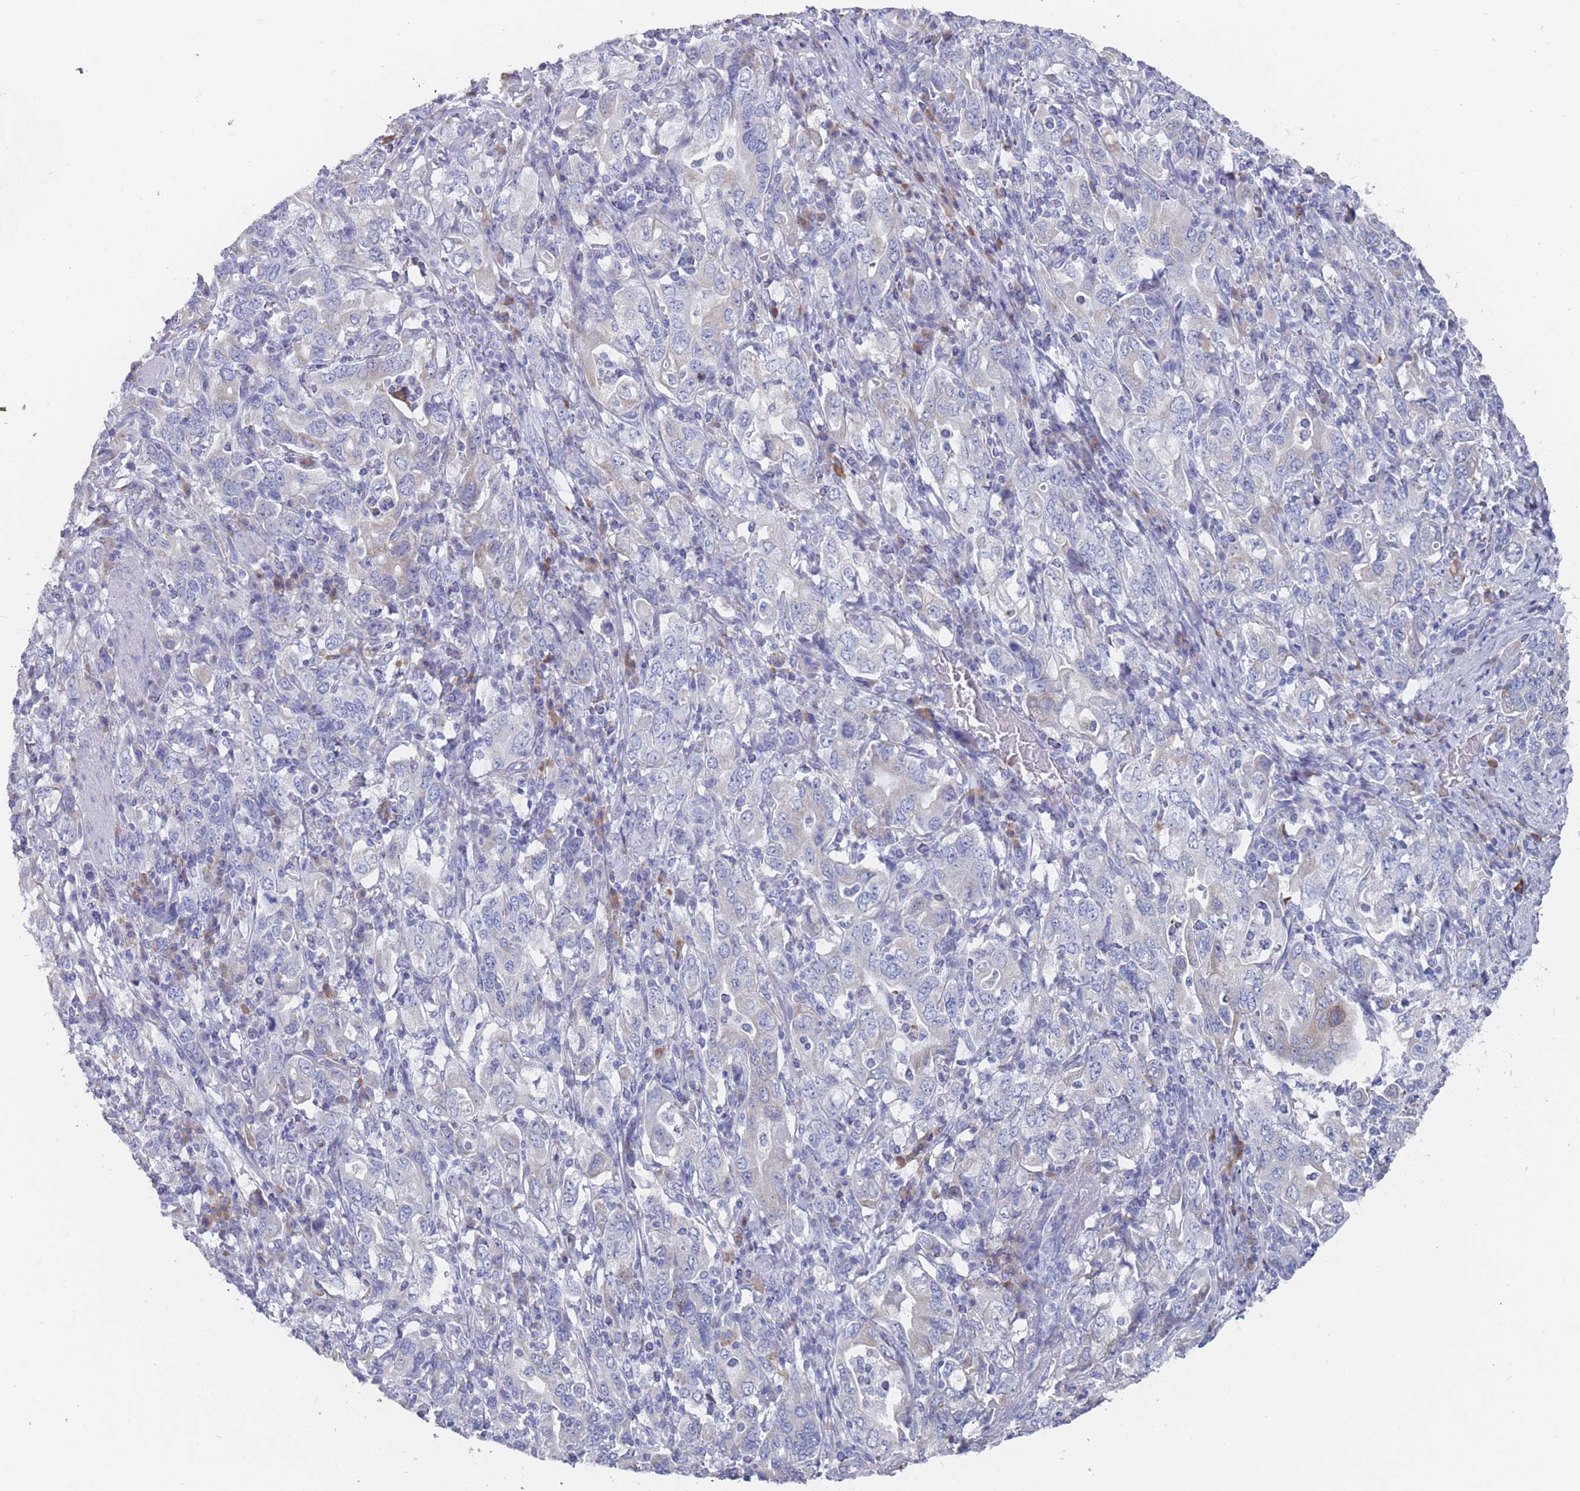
{"staining": {"intensity": "moderate", "quantity": "<25%", "location": "cytoplasmic/membranous"}, "tissue": "stomach cancer", "cell_type": "Tumor cells", "image_type": "cancer", "snomed": [{"axis": "morphology", "description": "Adenocarcinoma, NOS"}, {"axis": "topography", "description": "Stomach, upper"}, {"axis": "topography", "description": "Stomach"}], "caption": "A photomicrograph of human stomach cancer (adenocarcinoma) stained for a protein displays moderate cytoplasmic/membranous brown staining in tumor cells.", "gene": "ST8SIA5", "patient": {"sex": "male", "age": 62}}